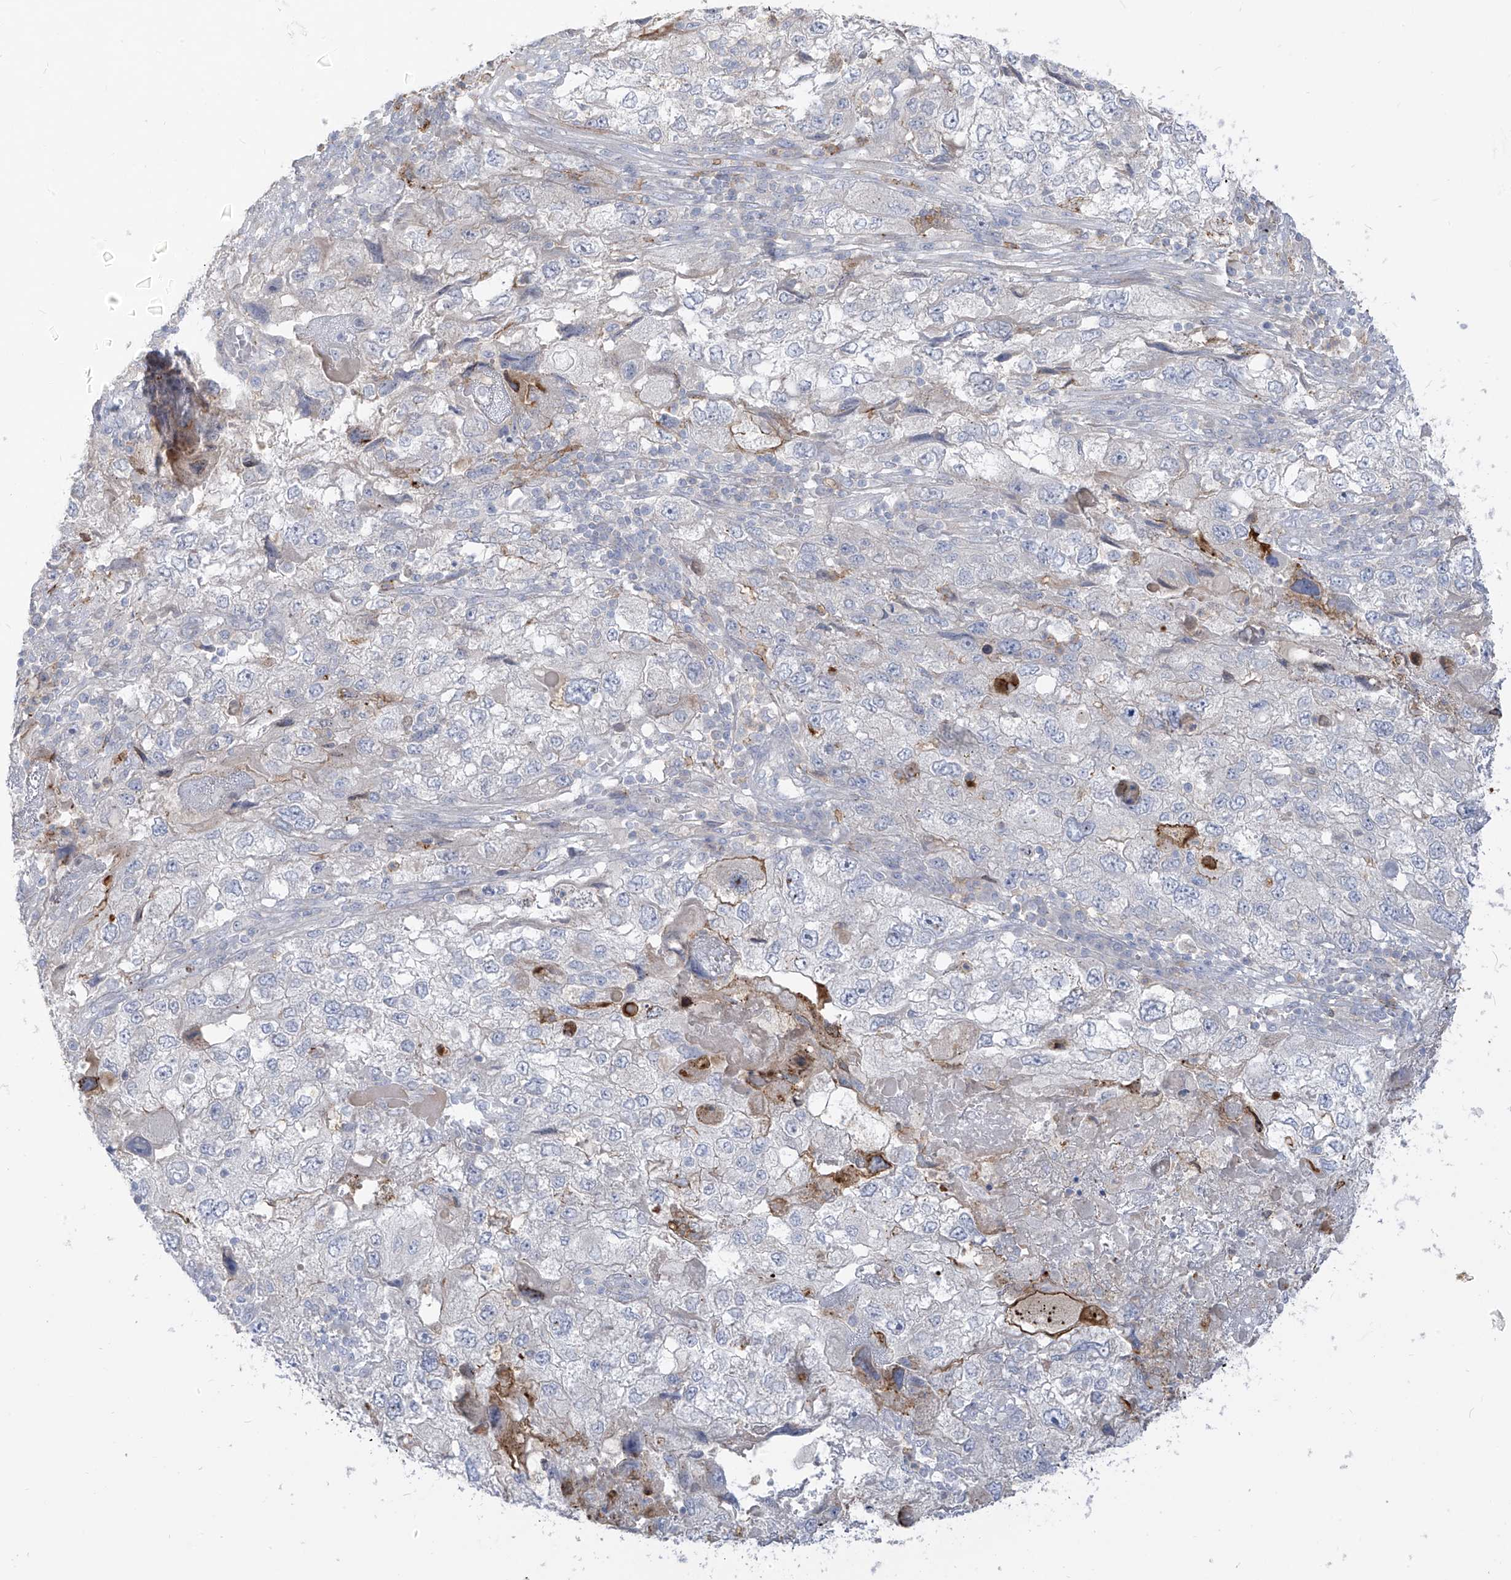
{"staining": {"intensity": "negative", "quantity": "none", "location": "none"}, "tissue": "endometrial cancer", "cell_type": "Tumor cells", "image_type": "cancer", "snomed": [{"axis": "morphology", "description": "Adenocarcinoma, NOS"}, {"axis": "topography", "description": "Endometrium"}], "caption": "This image is of endometrial cancer stained with immunohistochemistry to label a protein in brown with the nuclei are counter-stained blue. There is no expression in tumor cells.", "gene": "NOTO", "patient": {"sex": "female", "age": 49}}